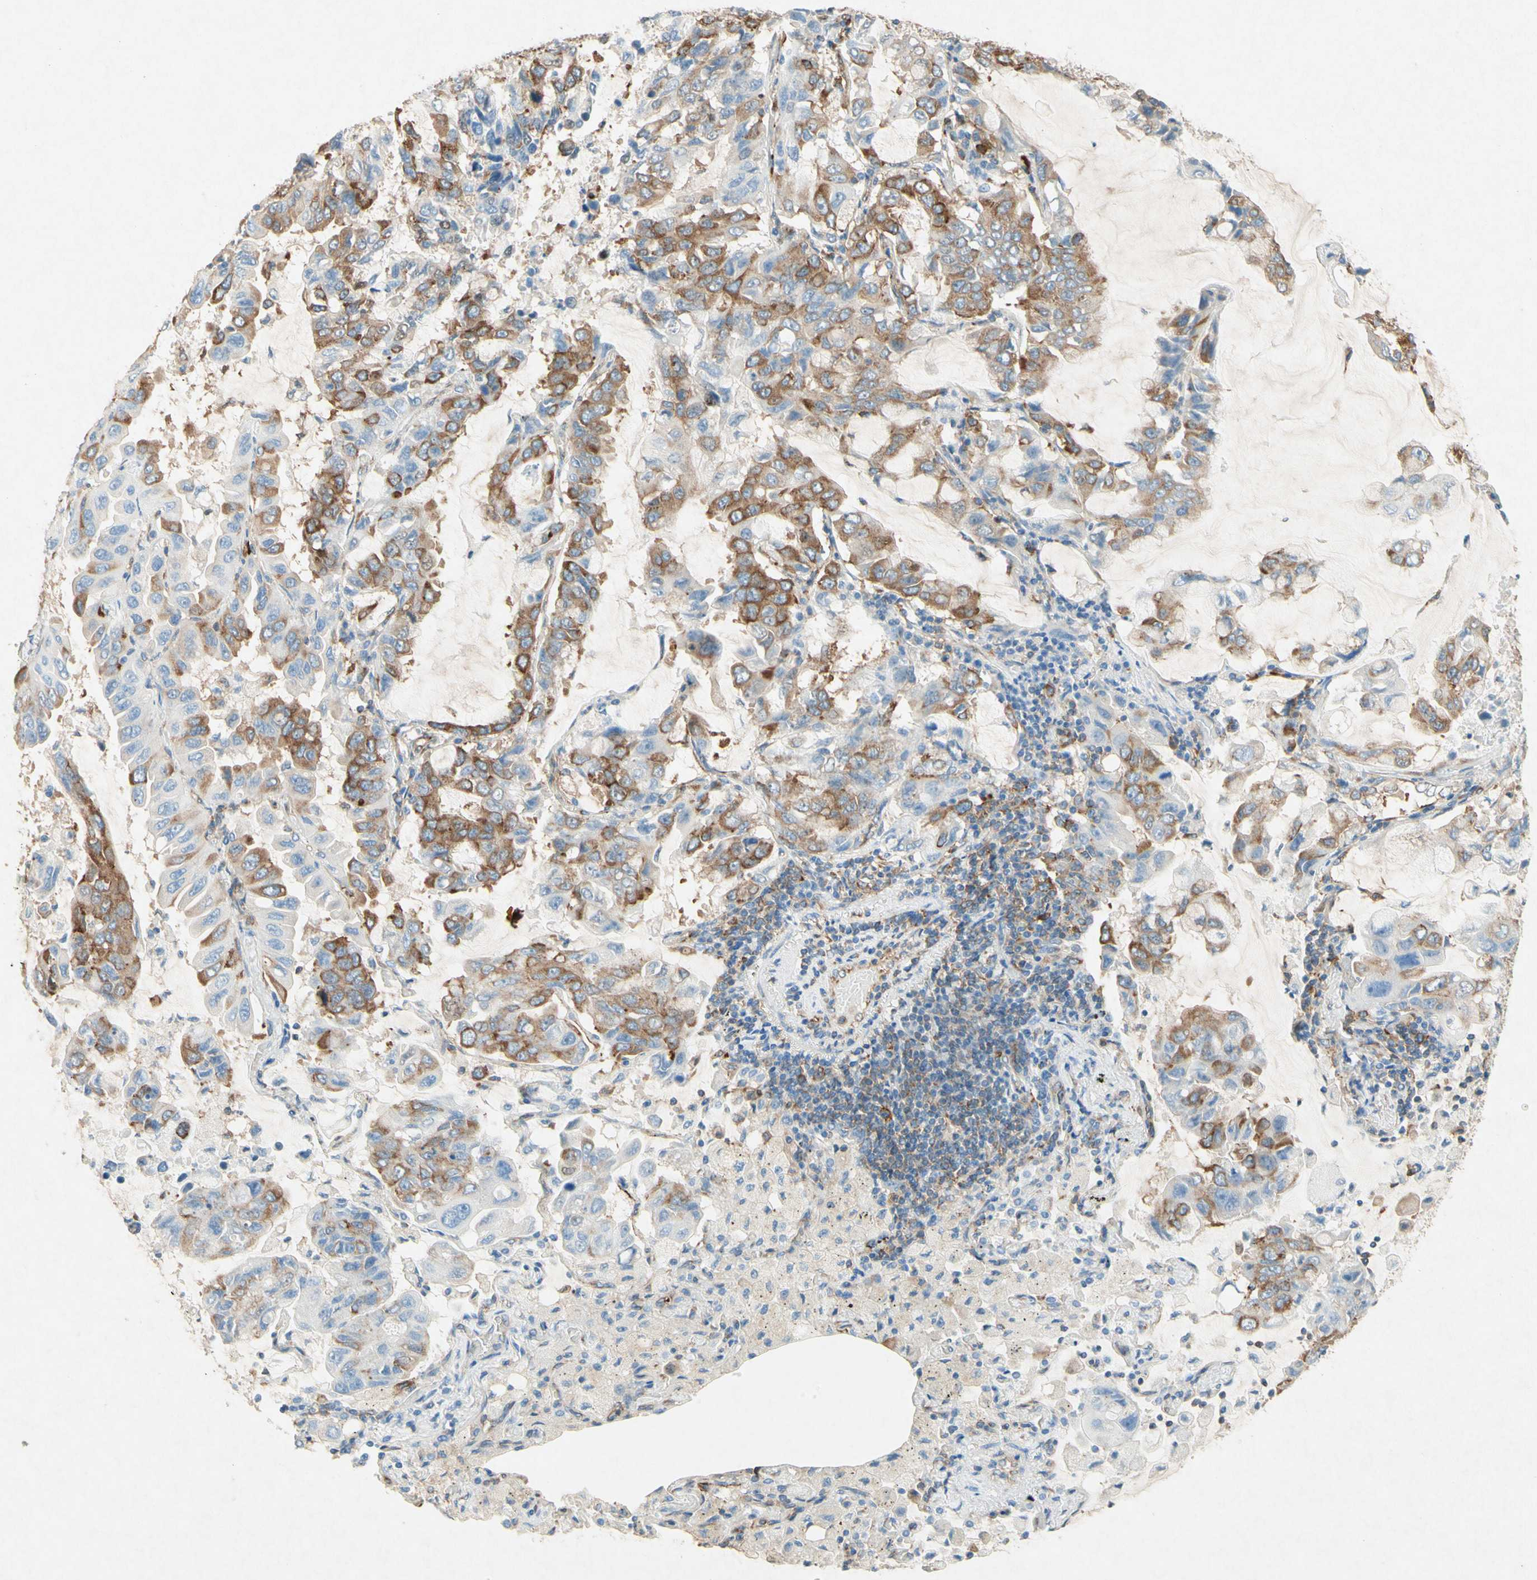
{"staining": {"intensity": "moderate", "quantity": ">75%", "location": "cytoplasmic/membranous"}, "tissue": "lung cancer", "cell_type": "Tumor cells", "image_type": "cancer", "snomed": [{"axis": "morphology", "description": "Adenocarcinoma, NOS"}, {"axis": "topography", "description": "Lung"}], "caption": "Protein analysis of lung cancer (adenocarcinoma) tissue exhibits moderate cytoplasmic/membranous staining in about >75% of tumor cells.", "gene": "PABPC1", "patient": {"sex": "male", "age": 64}}